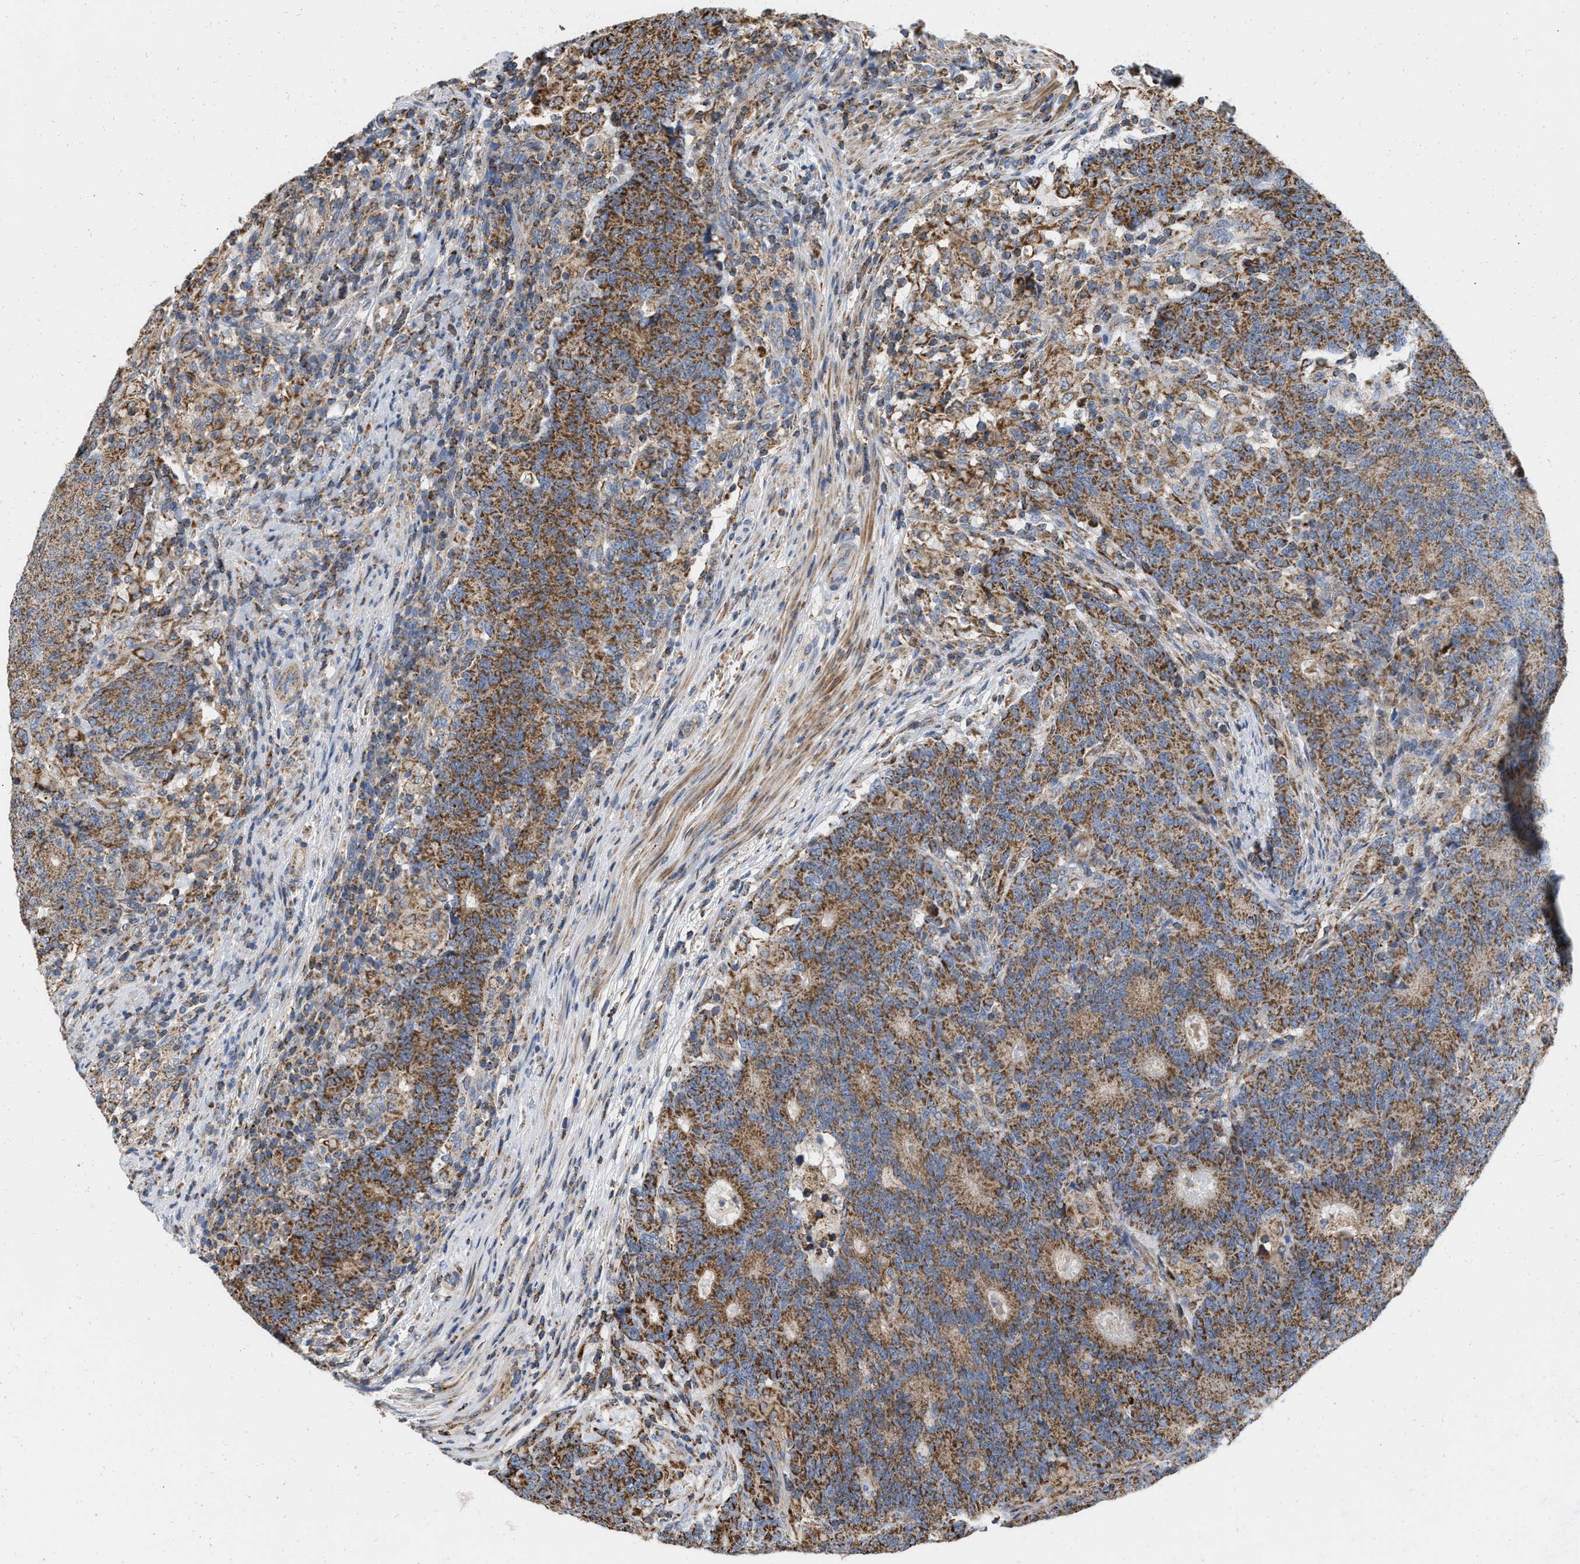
{"staining": {"intensity": "moderate", "quantity": ">75%", "location": "cytoplasmic/membranous"}, "tissue": "colorectal cancer", "cell_type": "Tumor cells", "image_type": "cancer", "snomed": [{"axis": "morphology", "description": "Normal tissue, NOS"}, {"axis": "morphology", "description": "Adenocarcinoma, NOS"}, {"axis": "topography", "description": "Colon"}], "caption": "Protein staining reveals moderate cytoplasmic/membranous positivity in about >75% of tumor cells in colorectal cancer (adenocarcinoma).", "gene": "GRB10", "patient": {"sex": "female", "age": 75}}